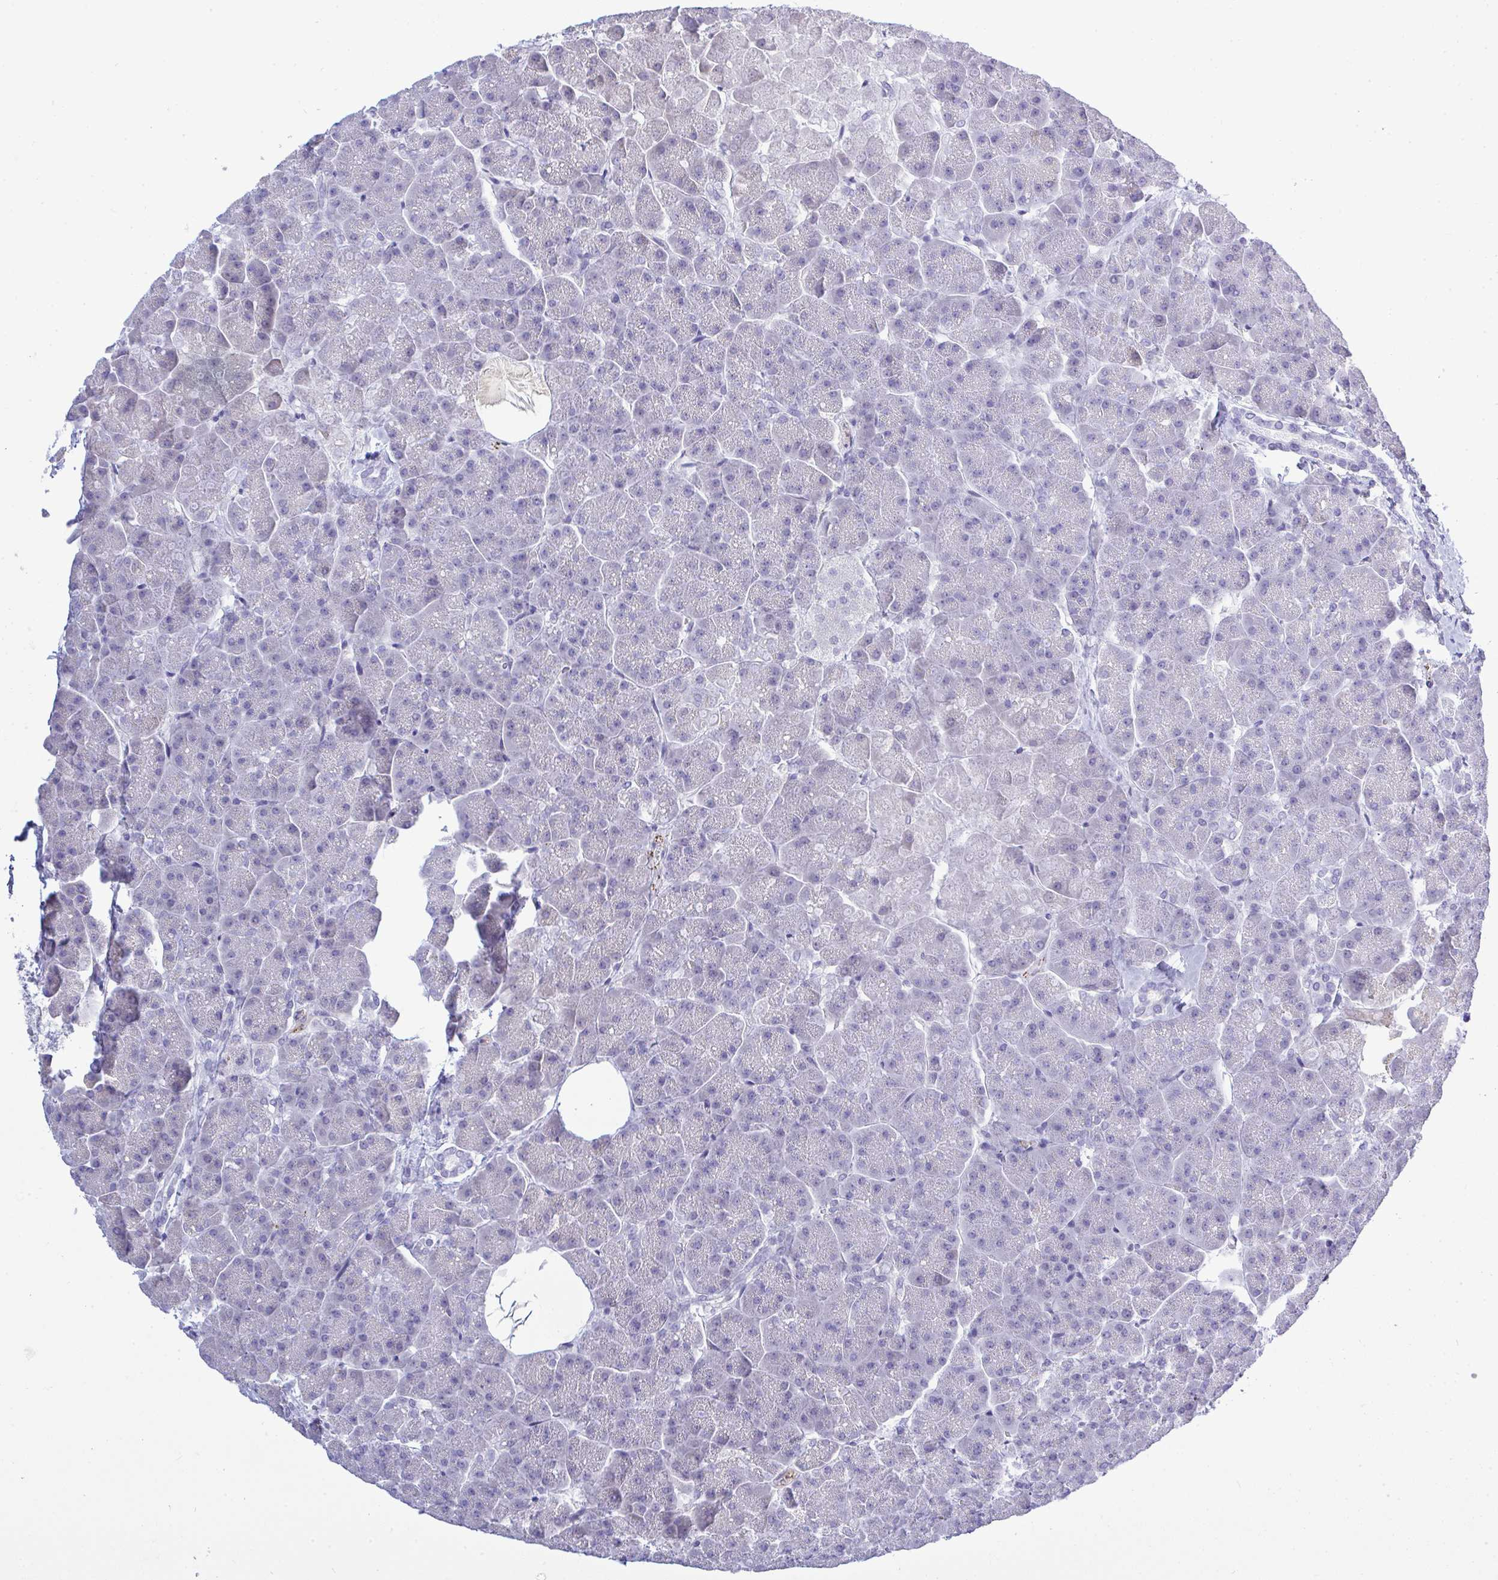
{"staining": {"intensity": "negative", "quantity": "none", "location": "none"}, "tissue": "pancreas", "cell_type": "Exocrine glandular cells", "image_type": "normal", "snomed": [{"axis": "morphology", "description": "Normal tissue, NOS"}, {"axis": "topography", "description": "Pancreas"}, {"axis": "topography", "description": "Peripheral nerve tissue"}], "caption": "Immunohistochemical staining of benign human pancreas displays no significant staining in exocrine glandular cells.", "gene": "SLC25A51", "patient": {"sex": "male", "age": 54}}